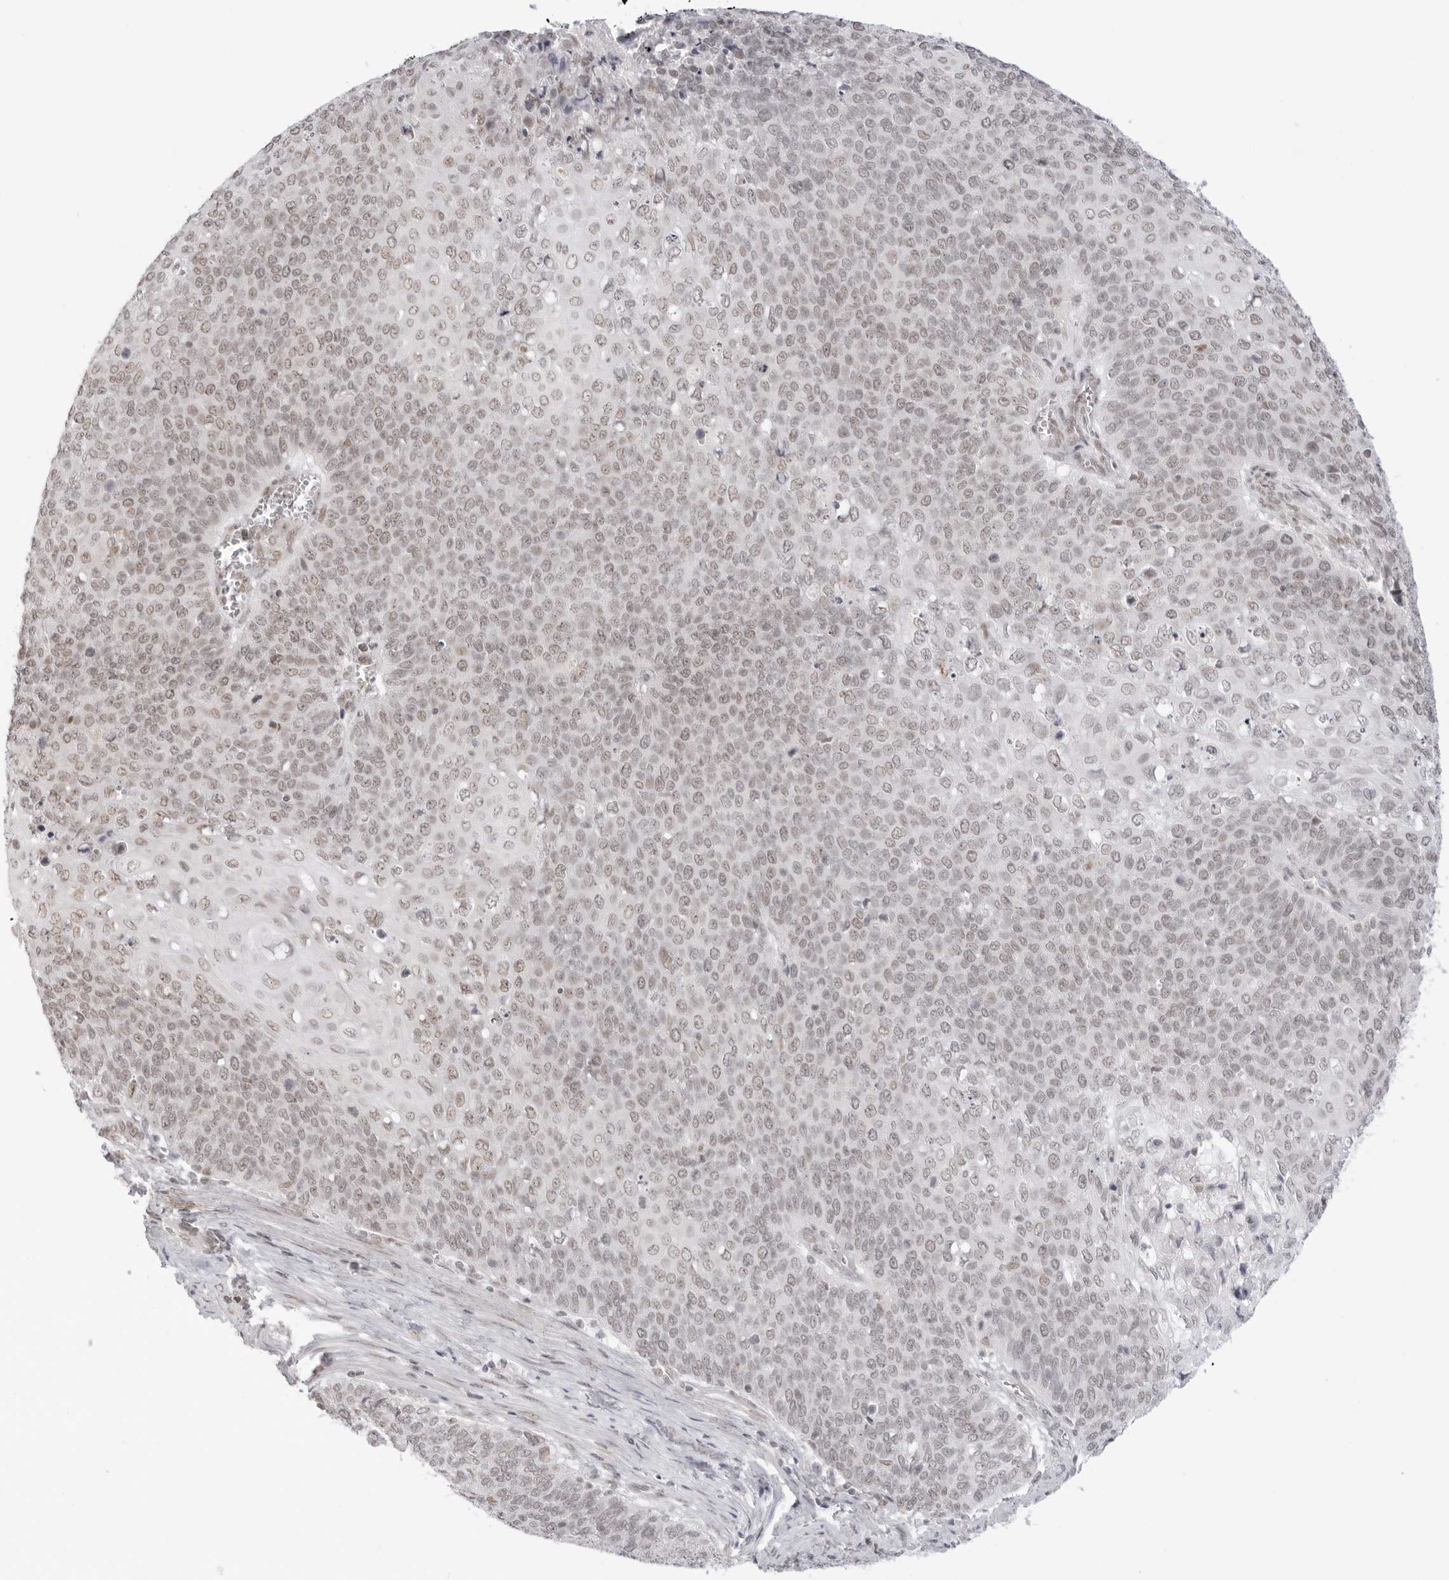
{"staining": {"intensity": "weak", "quantity": "25%-75%", "location": "nuclear"}, "tissue": "cervical cancer", "cell_type": "Tumor cells", "image_type": "cancer", "snomed": [{"axis": "morphology", "description": "Squamous cell carcinoma, NOS"}, {"axis": "topography", "description": "Cervix"}], "caption": "Squamous cell carcinoma (cervical) stained with a protein marker reveals weak staining in tumor cells.", "gene": "TCIM", "patient": {"sex": "female", "age": 39}}